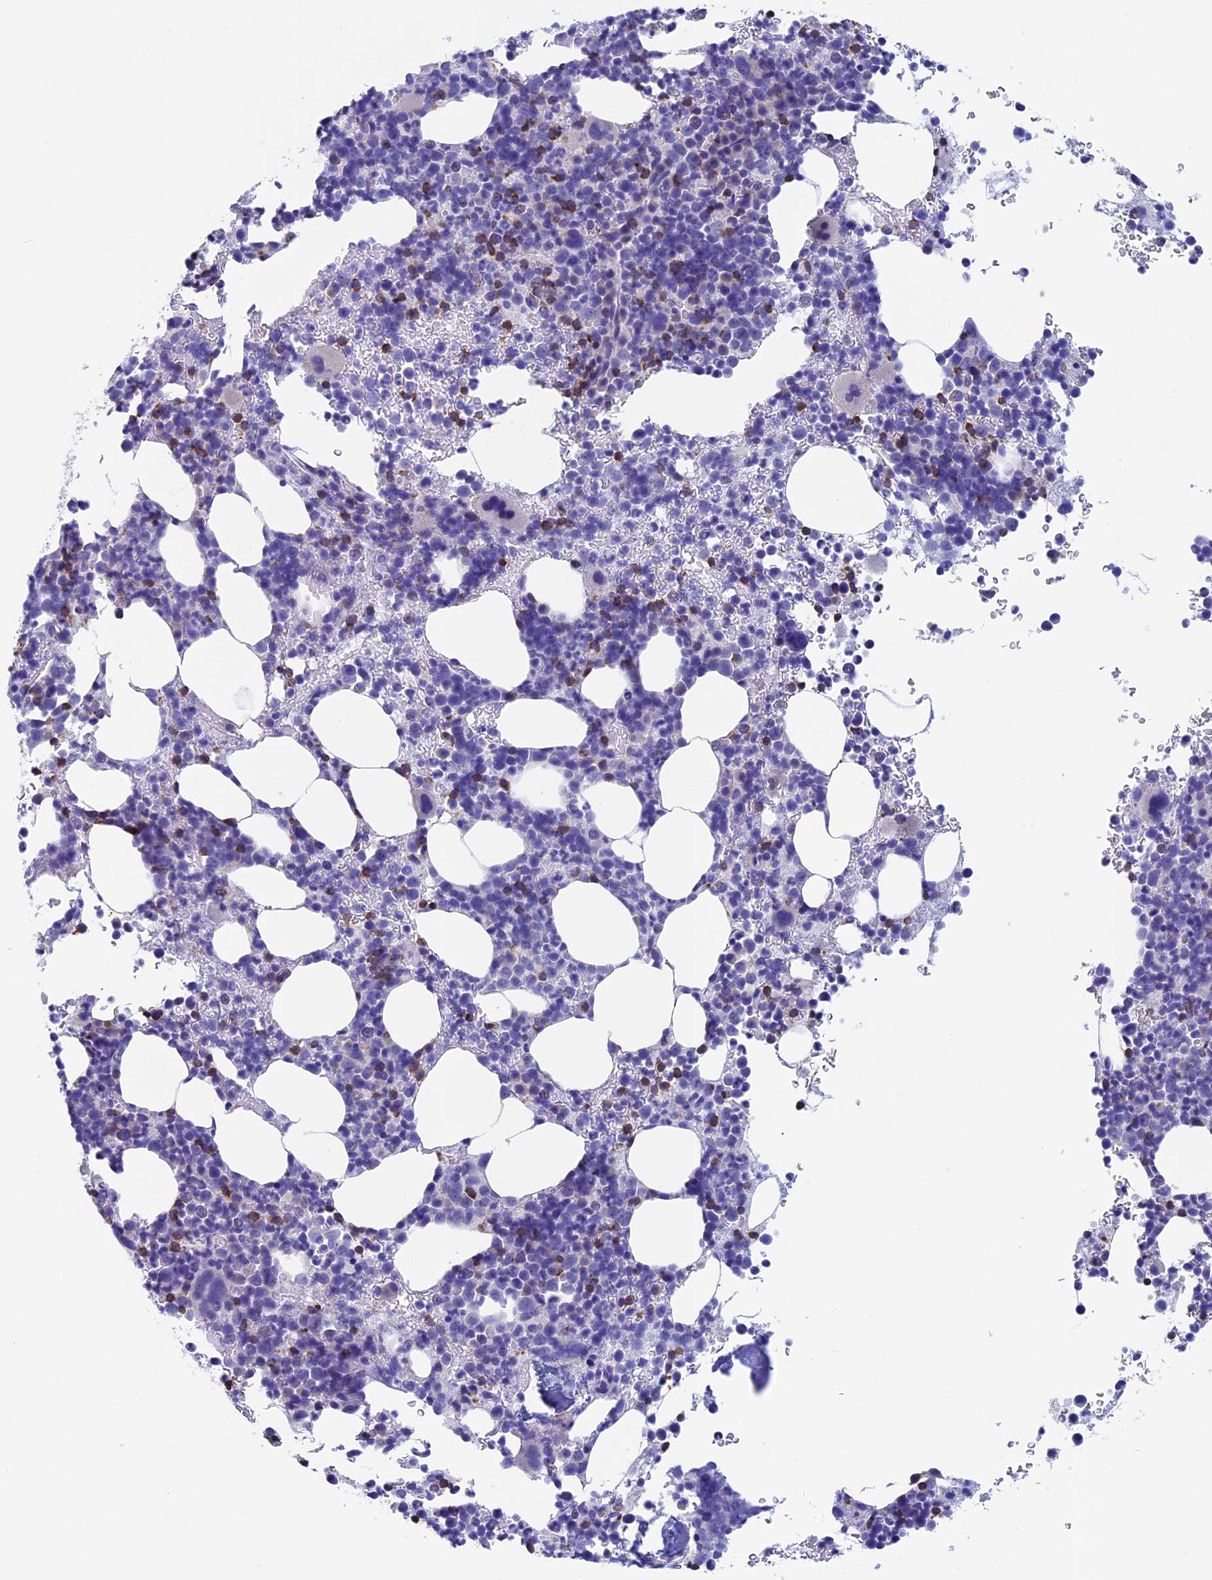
{"staining": {"intensity": "moderate", "quantity": "<25%", "location": "cytoplasmic/membranous"}, "tissue": "bone marrow", "cell_type": "Hematopoietic cells", "image_type": "normal", "snomed": [{"axis": "morphology", "description": "Normal tissue, NOS"}, {"axis": "topography", "description": "Bone marrow"}], "caption": "Immunohistochemistry image of normal bone marrow: bone marrow stained using IHC demonstrates low levels of moderate protein expression localized specifically in the cytoplasmic/membranous of hematopoietic cells, appearing as a cytoplasmic/membranous brown color.", "gene": "SEPTIN1", "patient": {"sex": "female", "age": 82}}